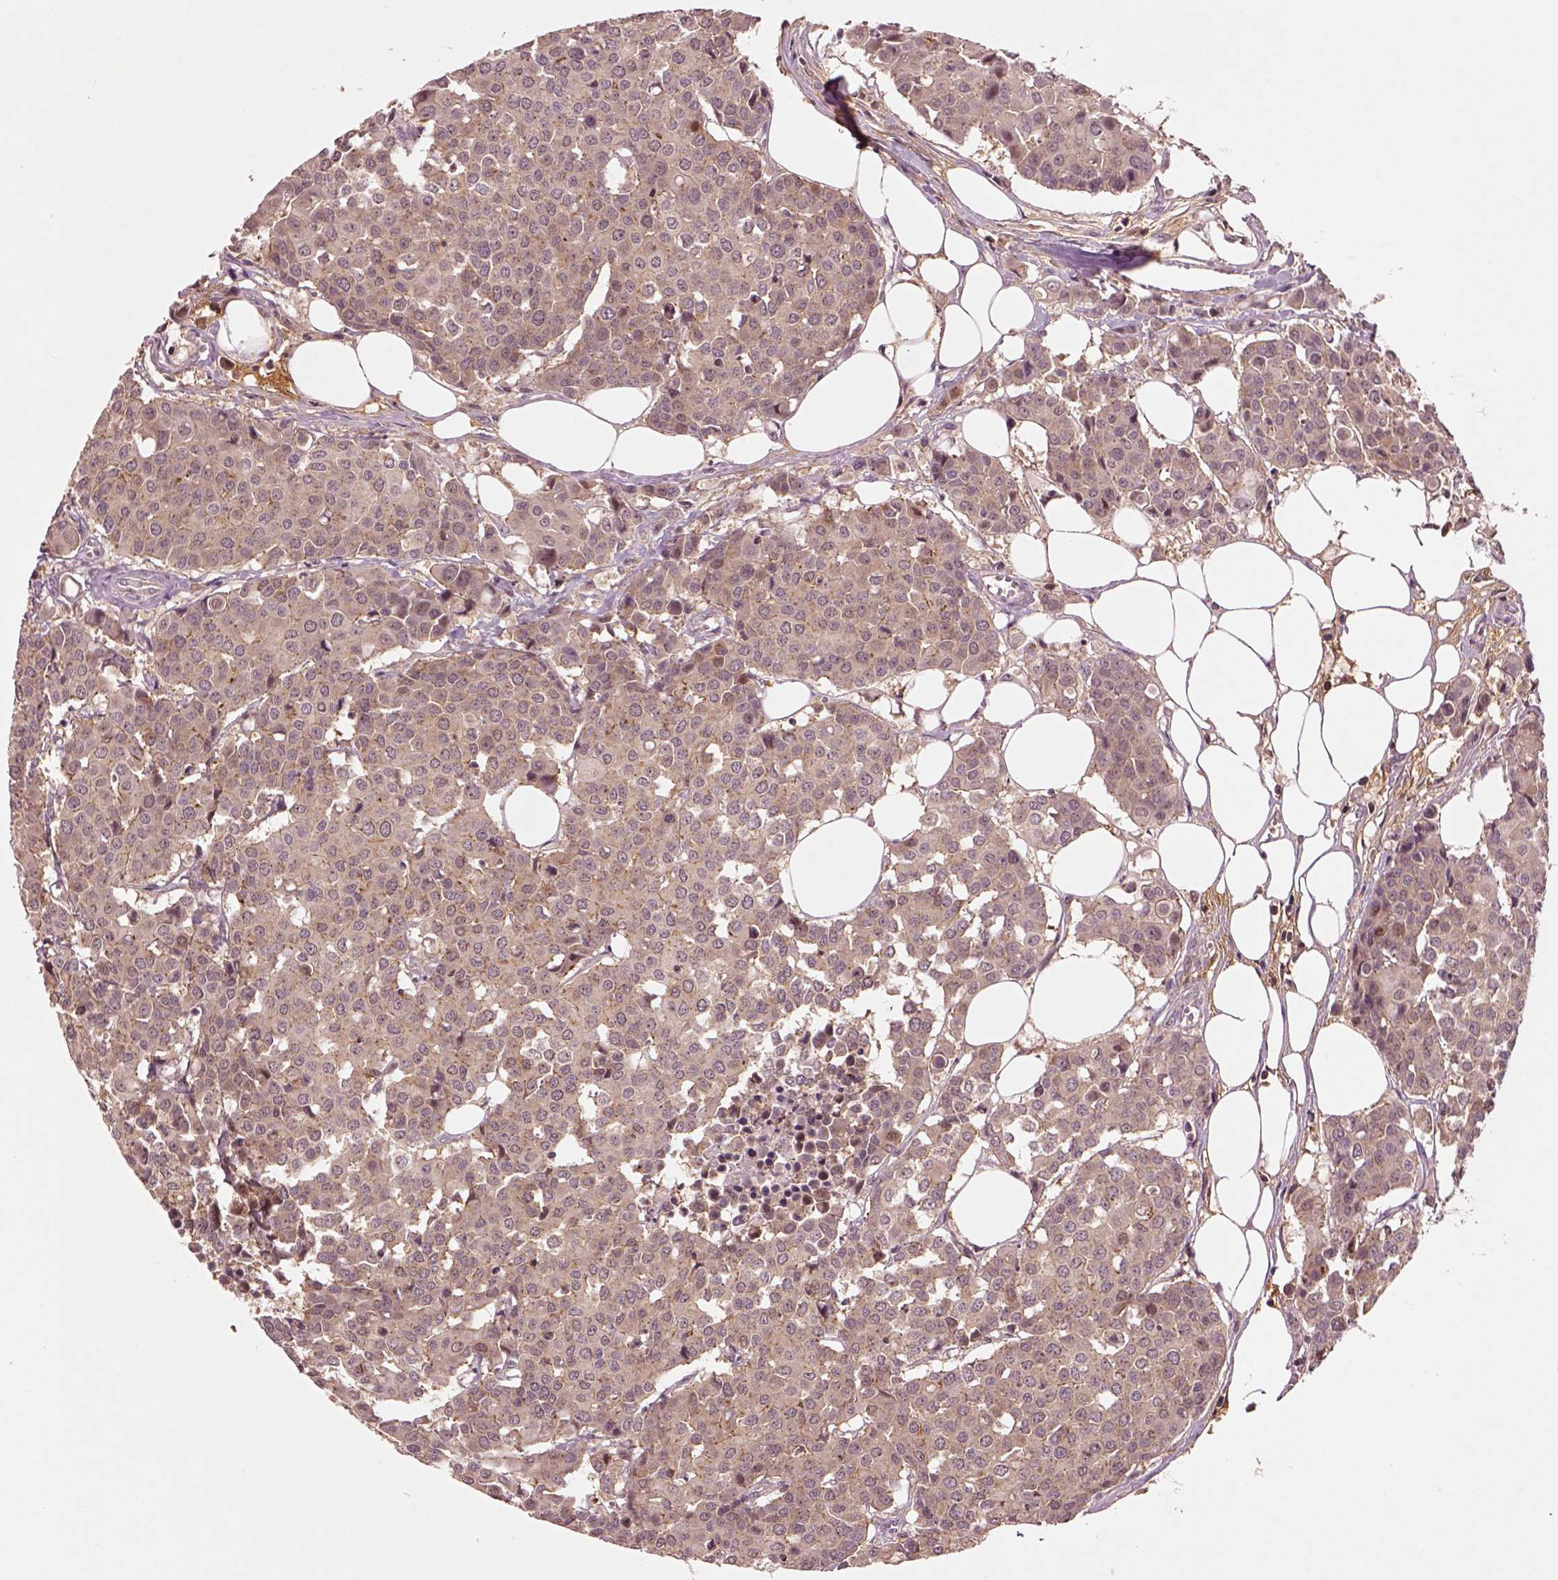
{"staining": {"intensity": "moderate", "quantity": ">75%", "location": "cytoplasmic/membranous"}, "tissue": "carcinoid", "cell_type": "Tumor cells", "image_type": "cancer", "snomed": [{"axis": "morphology", "description": "Carcinoid, malignant, NOS"}, {"axis": "topography", "description": "Colon"}], "caption": "IHC of human carcinoid displays medium levels of moderate cytoplasmic/membranous expression in approximately >75% of tumor cells.", "gene": "MTHFS", "patient": {"sex": "male", "age": 81}}